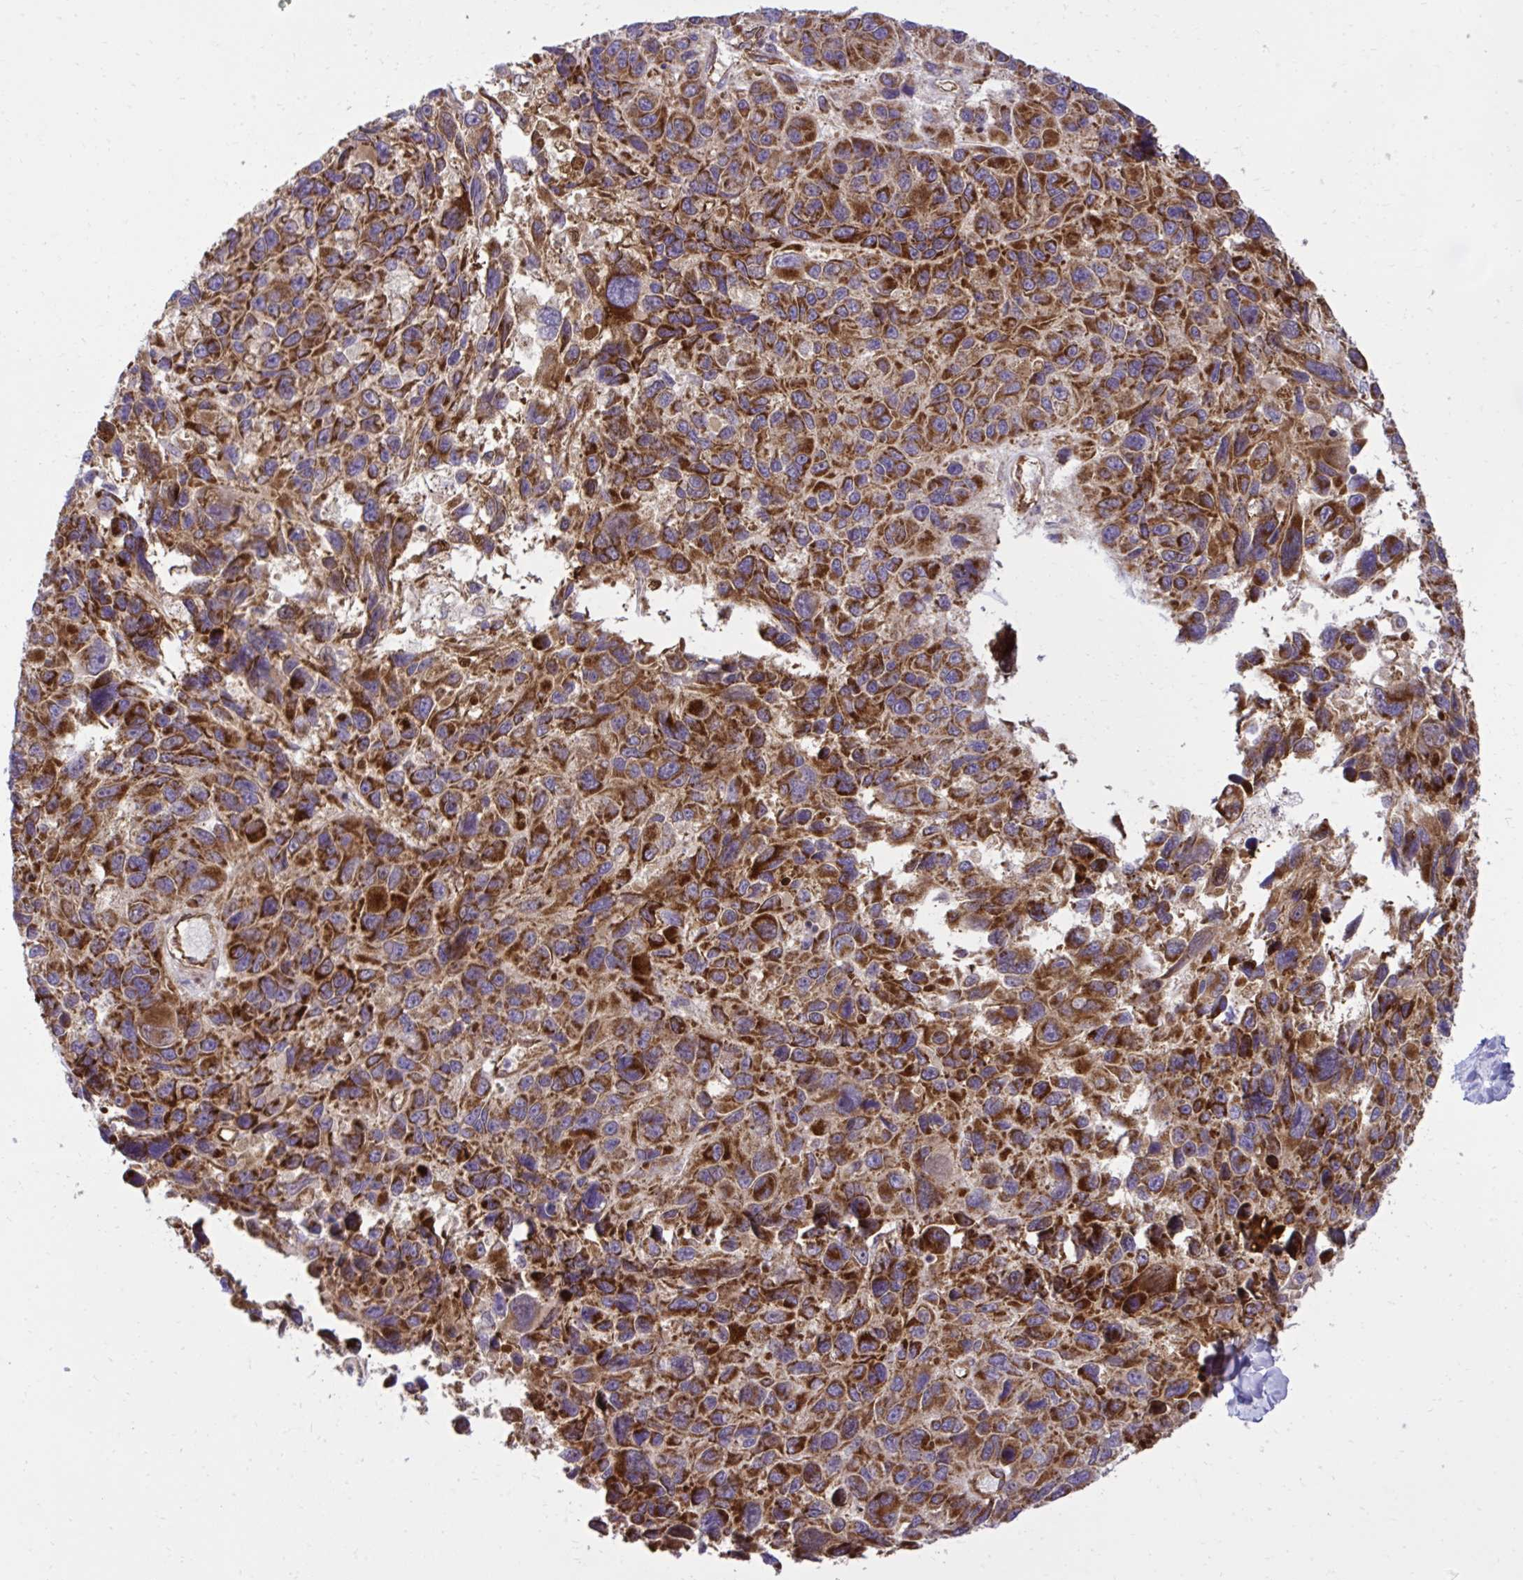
{"staining": {"intensity": "strong", "quantity": ">75%", "location": "cytoplasmic/membranous"}, "tissue": "melanoma", "cell_type": "Tumor cells", "image_type": "cancer", "snomed": [{"axis": "morphology", "description": "Malignant melanoma, NOS"}, {"axis": "topography", "description": "Skin"}], "caption": "Strong cytoplasmic/membranous positivity is appreciated in about >75% of tumor cells in melanoma.", "gene": "LIMS1", "patient": {"sex": "male", "age": 53}}